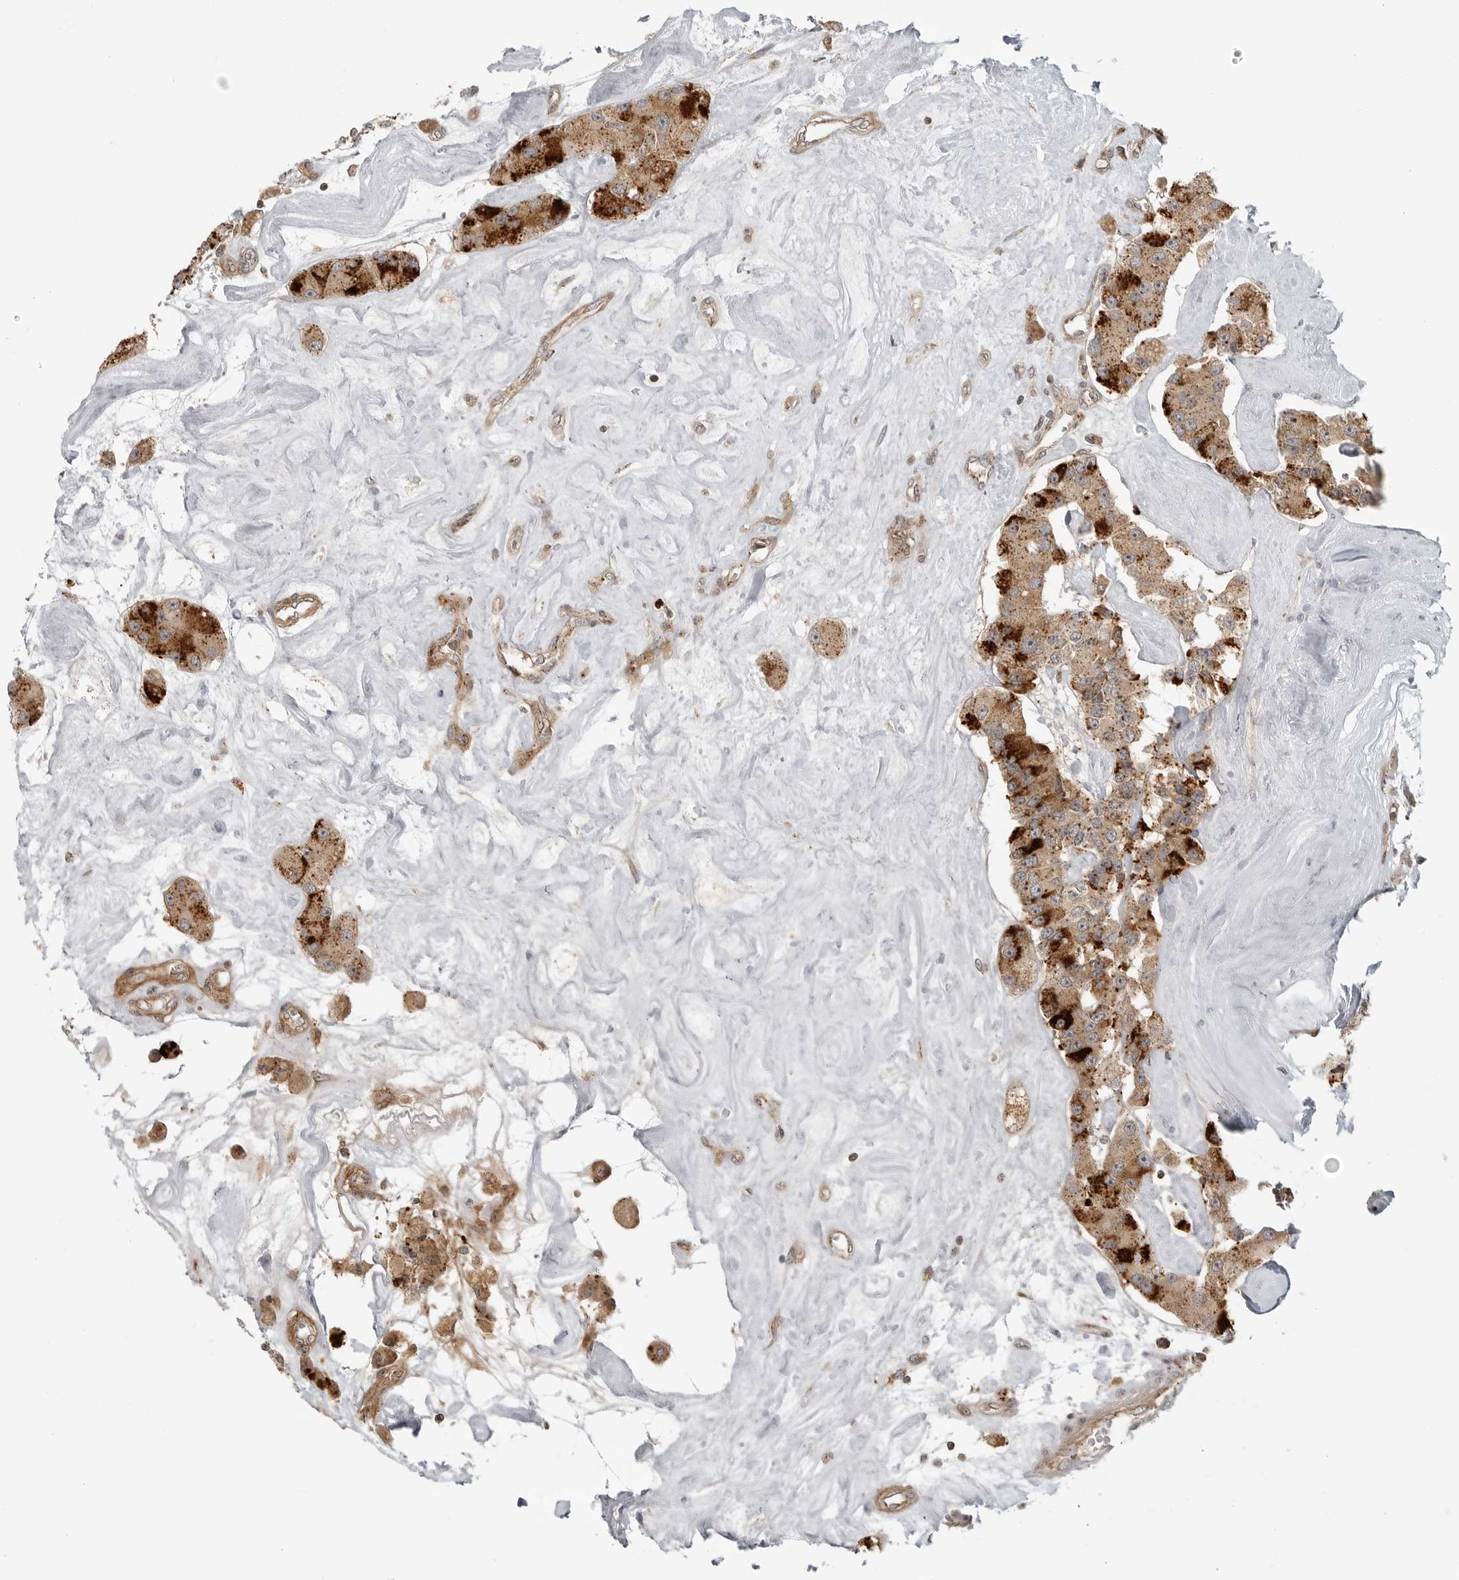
{"staining": {"intensity": "strong", "quantity": ">75%", "location": "cytoplasmic/membranous"}, "tissue": "carcinoid", "cell_type": "Tumor cells", "image_type": "cancer", "snomed": [{"axis": "morphology", "description": "Carcinoid, malignant, NOS"}, {"axis": "topography", "description": "Pancreas"}], "caption": "An immunohistochemistry image of tumor tissue is shown. Protein staining in brown highlights strong cytoplasmic/membranous positivity in carcinoid within tumor cells.", "gene": "COPA", "patient": {"sex": "male", "age": 41}}